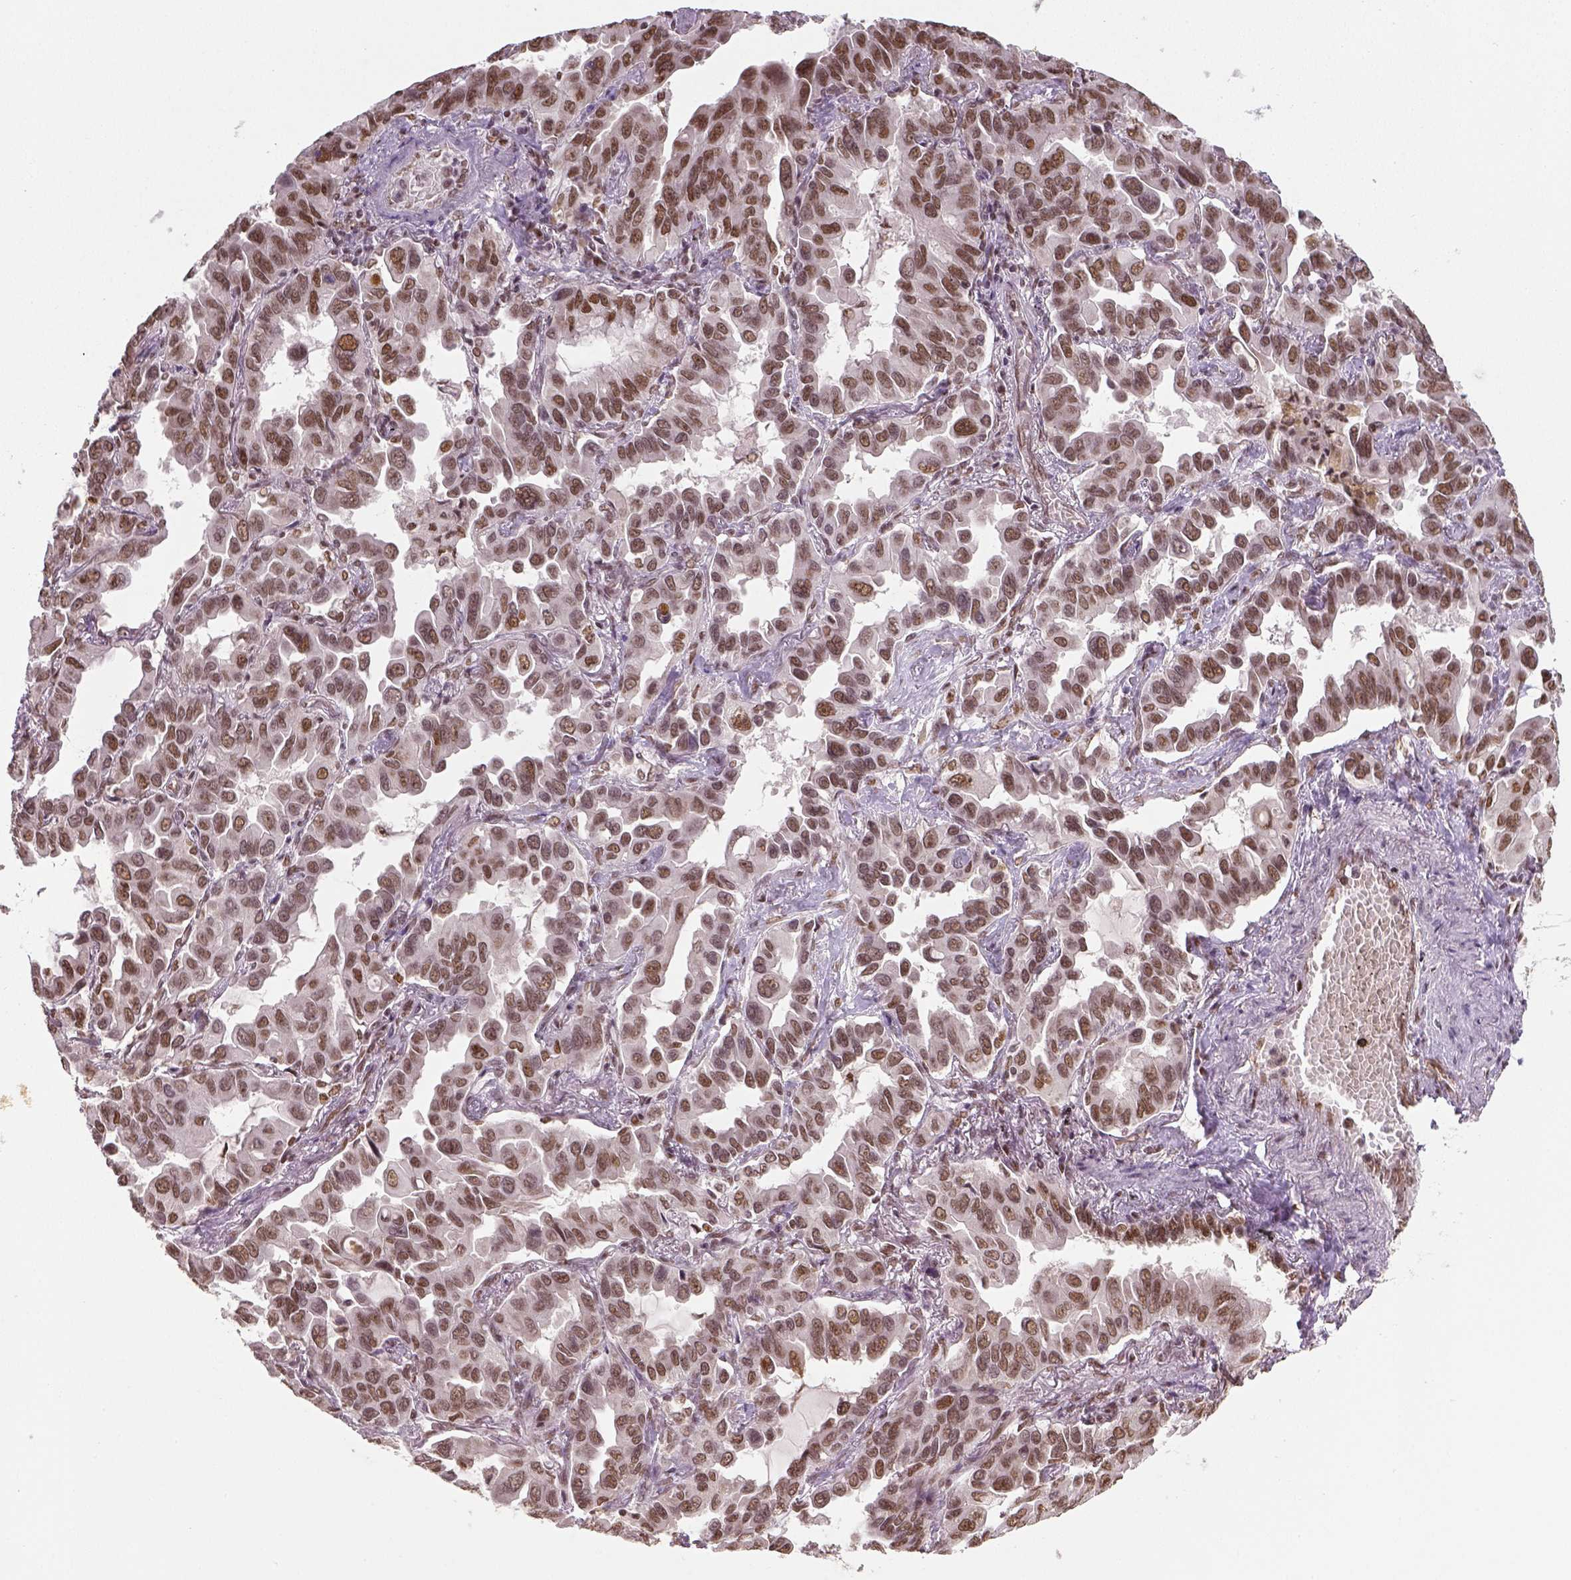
{"staining": {"intensity": "moderate", "quantity": ">75%", "location": "nuclear"}, "tissue": "lung cancer", "cell_type": "Tumor cells", "image_type": "cancer", "snomed": [{"axis": "morphology", "description": "Adenocarcinoma, NOS"}, {"axis": "topography", "description": "Lung"}], "caption": "Immunohistochemical staining of human lung adenocarcinoma displays moderate nuclear protein expression in approximately >75% of tumor cells.", "gene": "FANCE", "patient": {"sex": "male", "age": 64}}